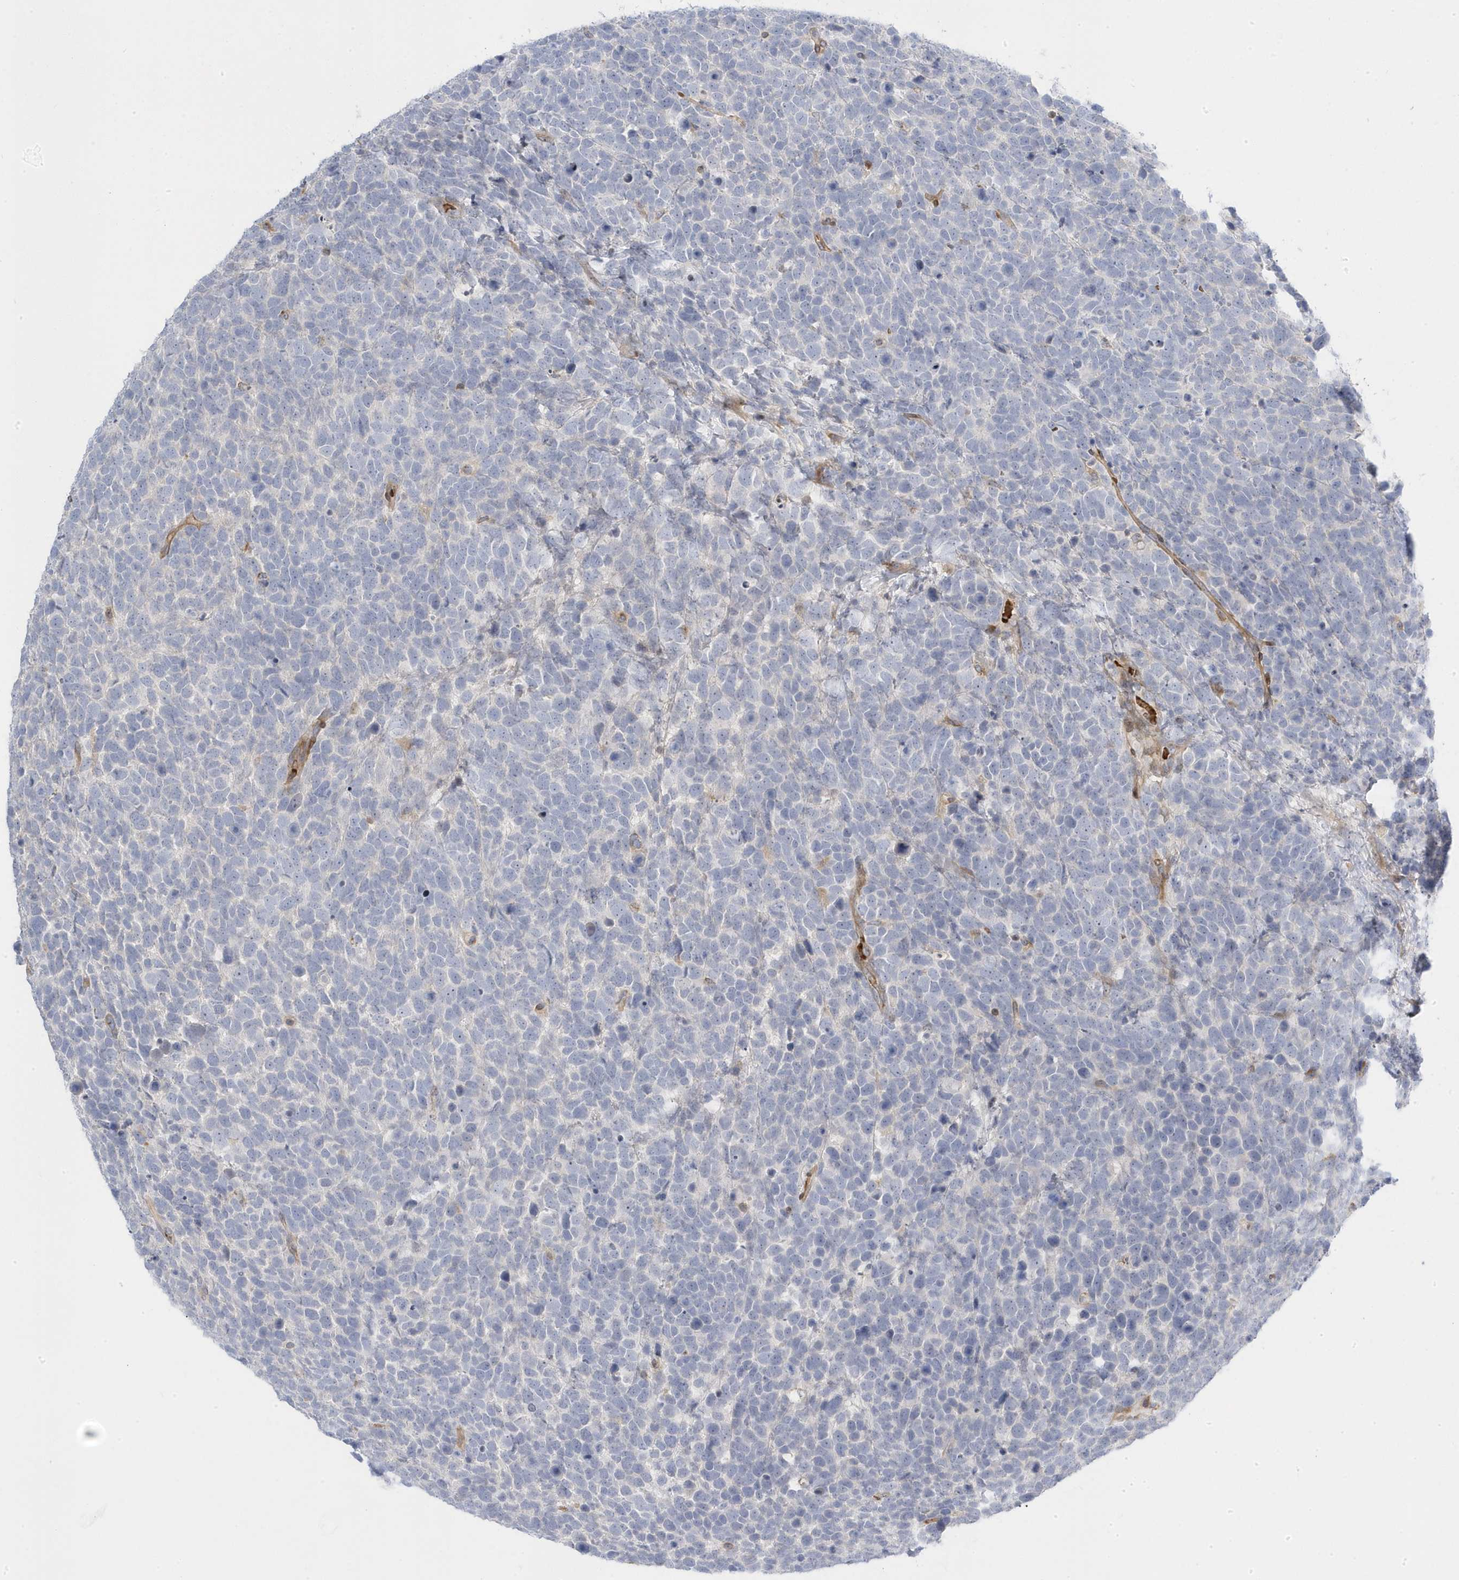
{"staining": {"intensity": "negative", "quantity": "none", "location": "none"}, "tissue": "urothelial cancer", "cell_type": "Tumor cells", "image_type": "cancer", "snomed": [{"axis": "morphology", "description": "Urothelial carcinoma, High grade"}, {"axis": "topography", "description": "Urinary bladder"}], "caption": "There is no significant positivity in tumor cells of urothelial carcinoma (high-grade).", "gene": "MAP7D3", "patient": {"sex": "female", "age": 82}}